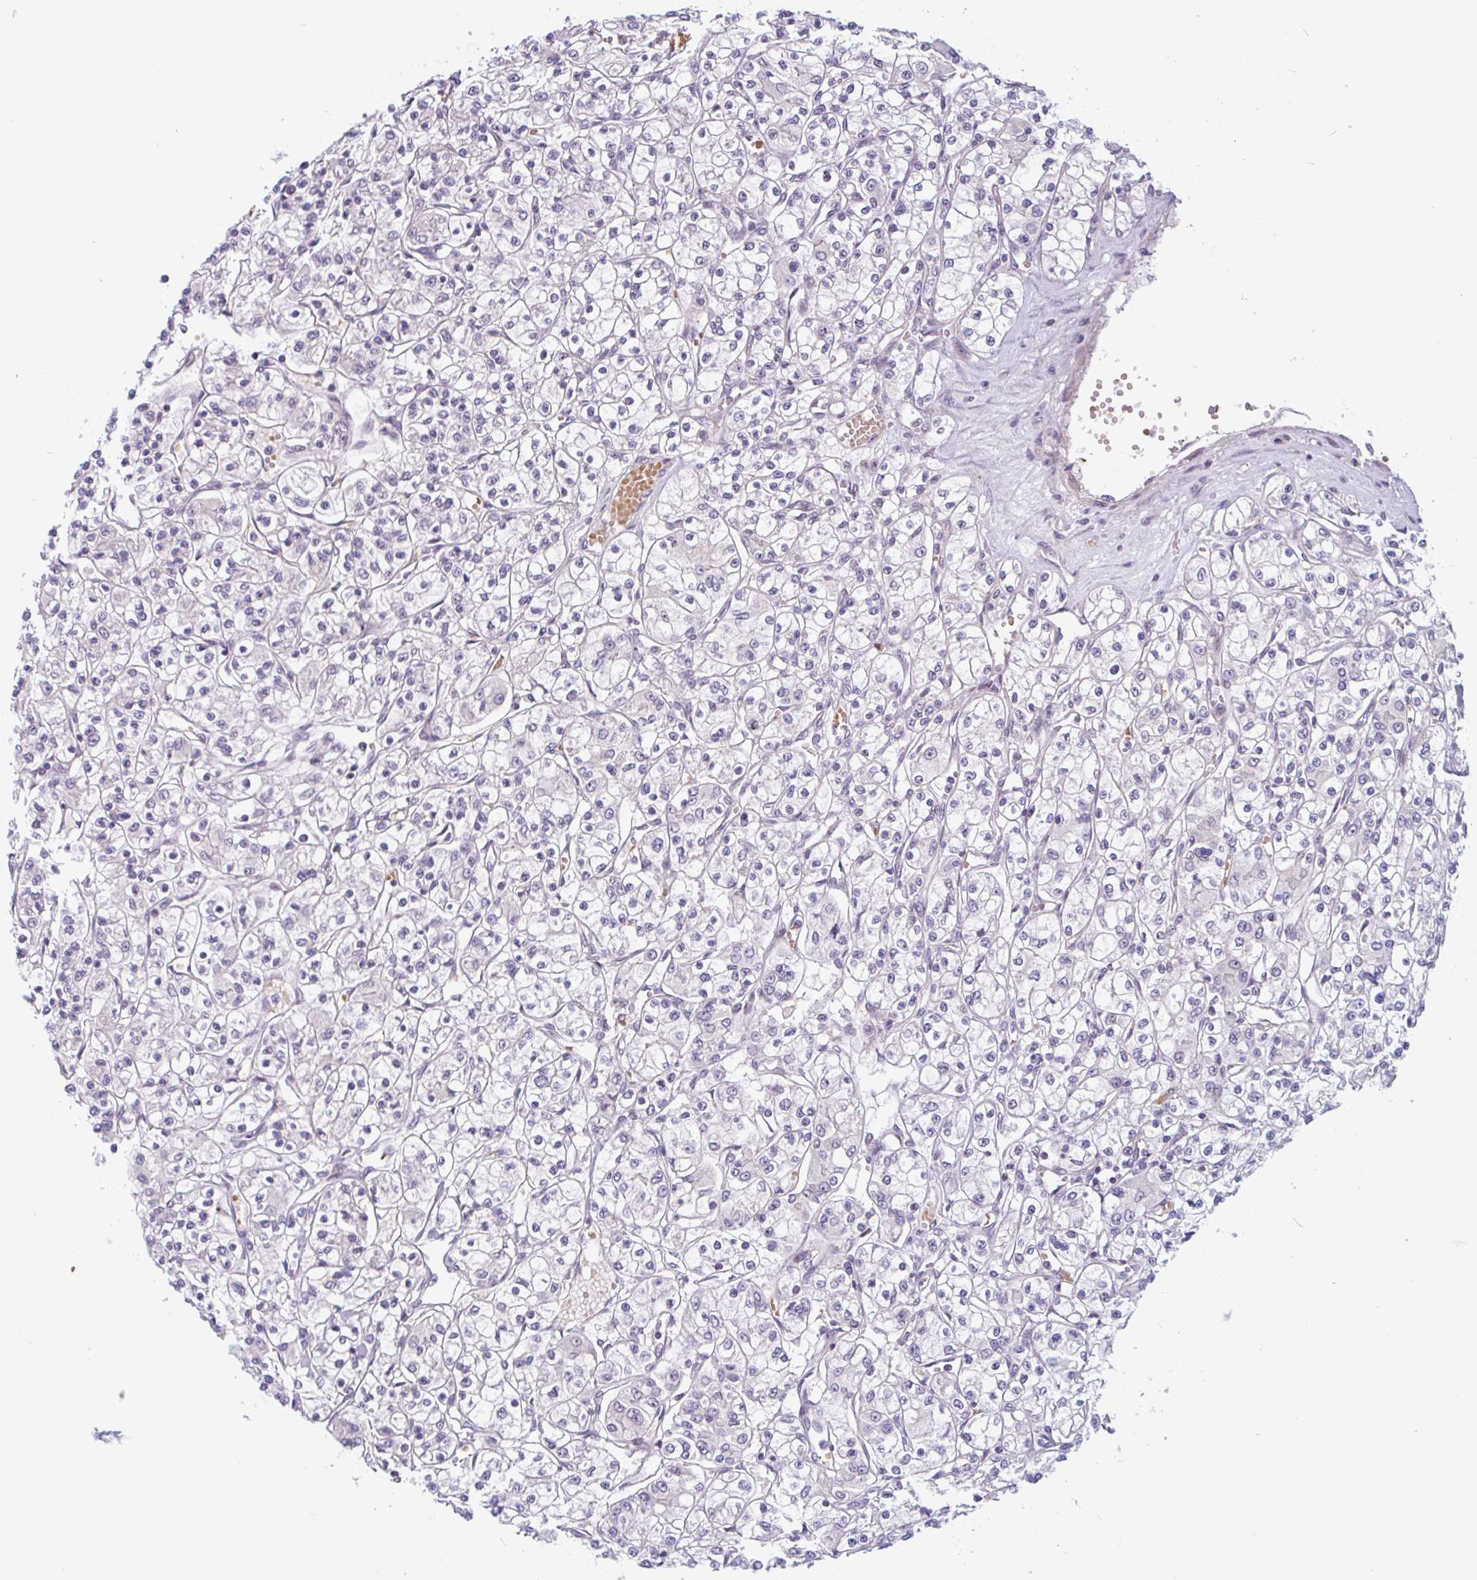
{"staining": {"intensity": "negative", "quantity": "none", "location": "none"}, "tissue": "renal cancer", "cell_type": "Tumor cells", "image_type": "cancer", "snomed": [{"axis": "morphology", "description": "Adenocarcinoma, NOS"}, {"axis": "topography", "description": "Kidney"}], "caption": "DAB immunohistochemical staining of human renal cancer (adenocarcinoma) reveals no significant positivity in tumor cells.", "gene": "TMEM119", "patient": {"sex": "female", "age": 59}}